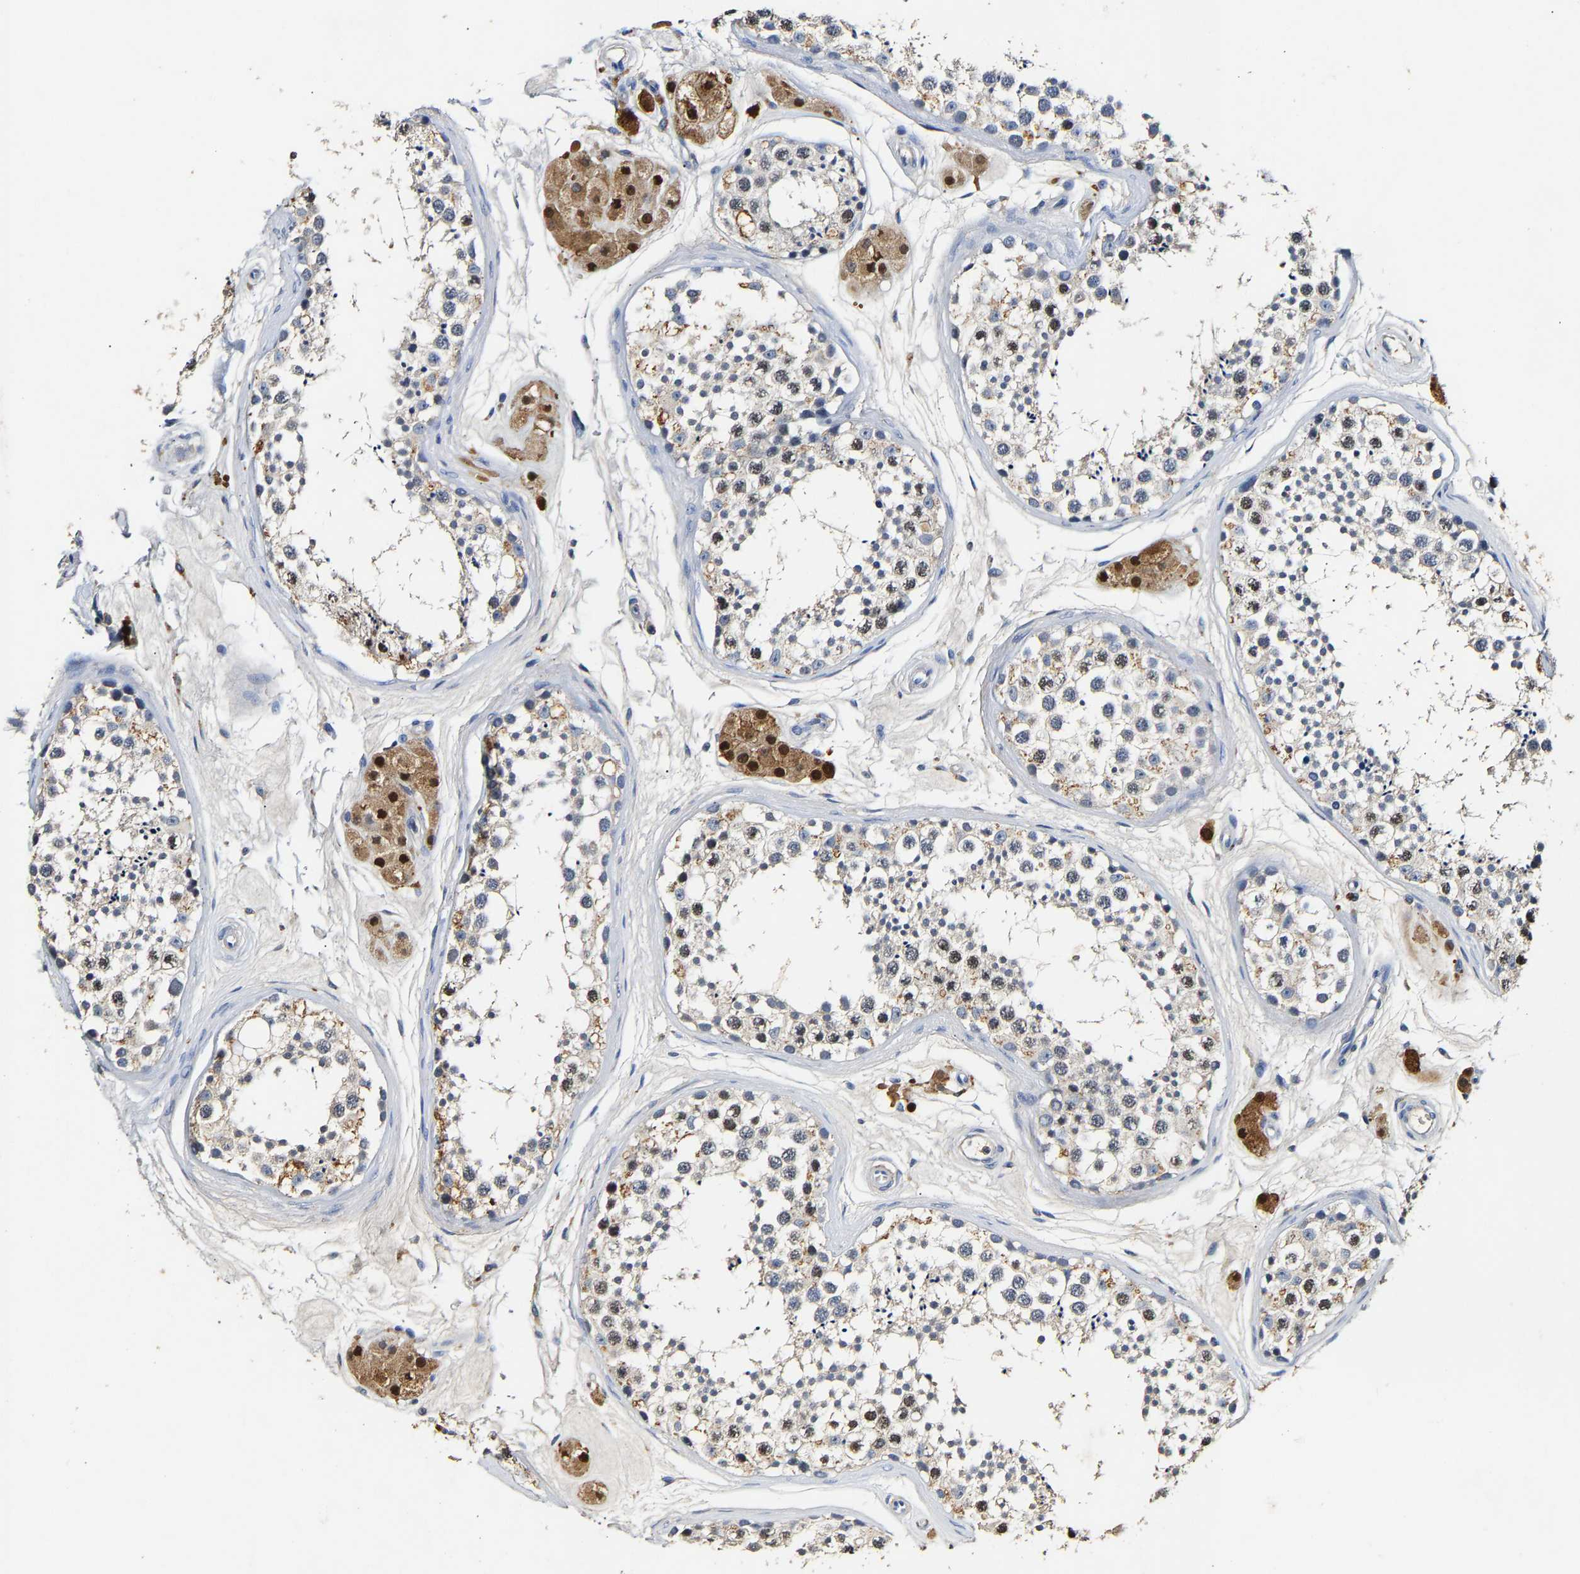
{"staining": {"intensity": "negative", "quantity": "none", "location": "none"}, "tissue": "testis", "cell_type": "Cells in seminiferous ducts", "image_type": "normal", "snomed": [{"axis": "morphology", "description": "Normal tissue, NOS"}, {"axis": "topography", "description": "Testis"}], "caption": "The photomicrograph demonstrates no staining of cells in seminiferous ducts in normal testis.", "gene": "SLCO2B1", "patient": {"sex": "male", "age": 56}}